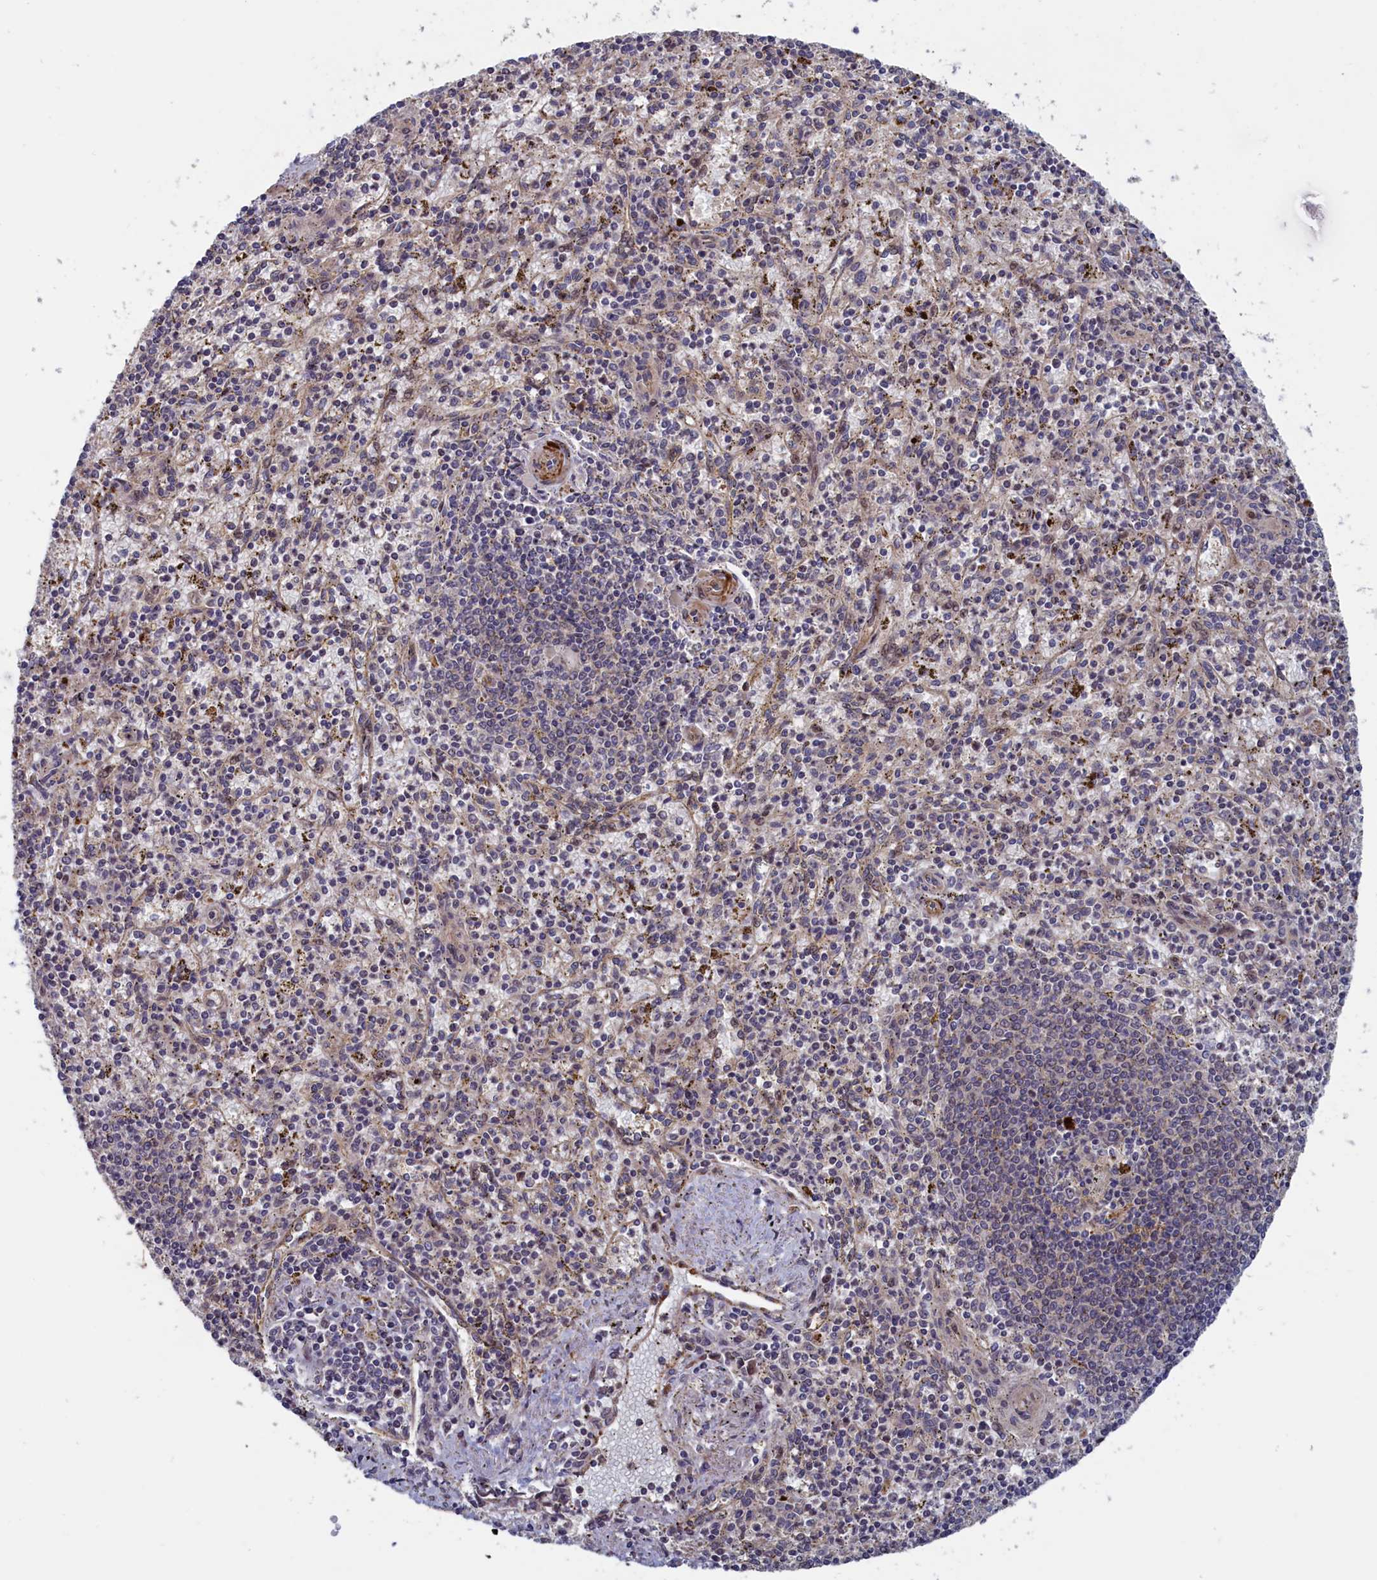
{"staining": {"intensity": "negative", "quantity": "none", "location": "none"}, "tissue": "spleen", "cell_type": "Cells in red pulp", "image_type": "normal", "snomed": [{"axis": "morphology", "description": "Normal tissue, NOS"}, {"axis": "topography", "description": "Spleen"}], "caption": "Histopathology image shows no protein expression in cells in red pulp of normal spleen. Brightfield microscopy of immunohistochemistry (IHC) stained with DAB (brown) and hematoxylin (blue), captured at high magnification.", "gene": "LSG1", "patient": {"sex": "male", "age": 72}}